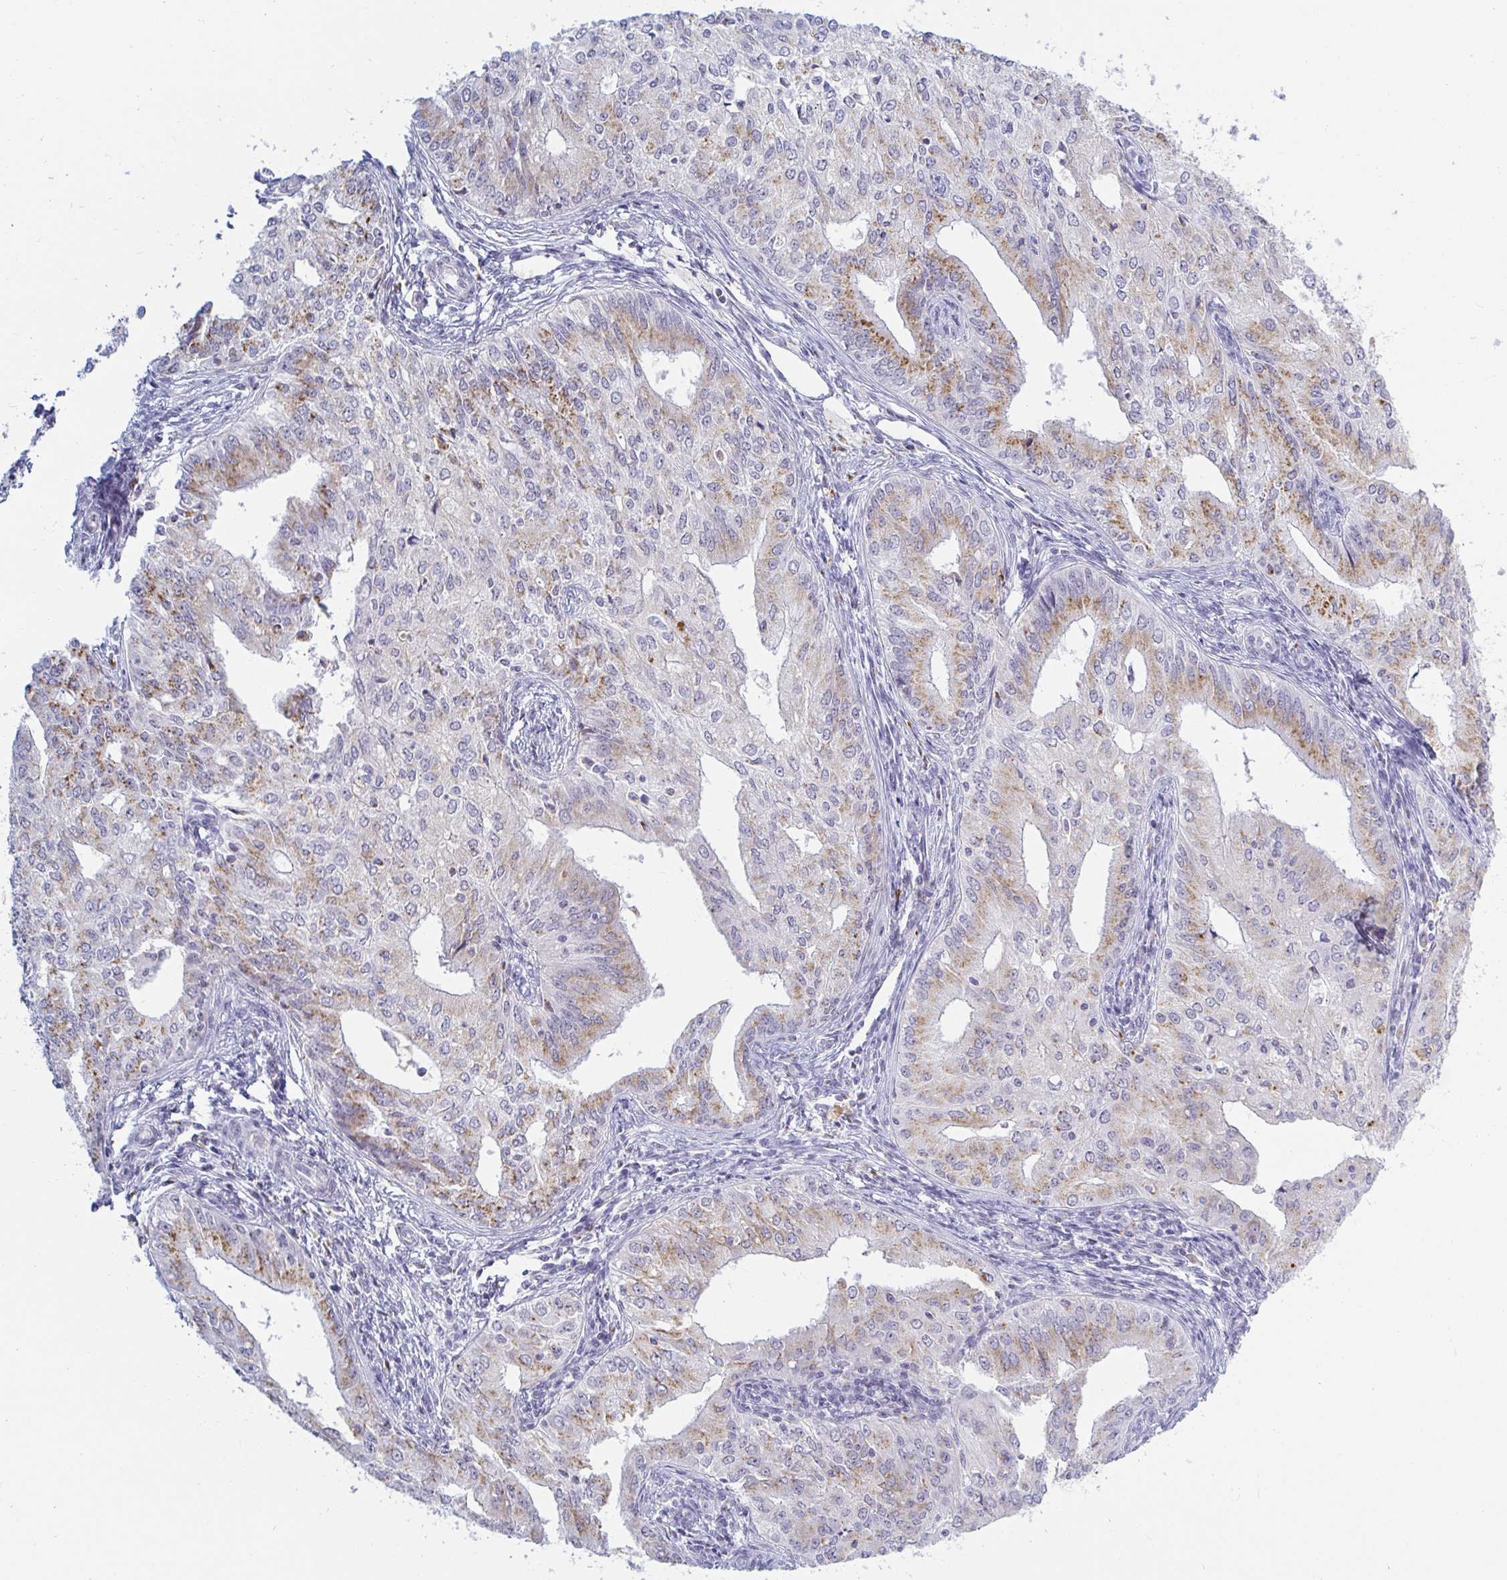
{"staining": {"intensity": "moderate", "quantity": "25%-75%", "location": "cytoplasmic/membranous"}, "tissue": "endometrial cancer", "cell_type": "Tumor cells", "image_type": "cancer", "snomed": [{"axis": "morphology", "description": "Adenocarcinoma, NOS"}, {"axis": "topography", "description": "Endometrium"}], "caption": "The photomicrograph reveals a brown stain indicating the presence of a protein in the cytoplasmic/membranous of tumor cells in adenocarcinoma (endometrial). The staining was performed using DAB, with brown indicating positive protein expression. Nuclei are stained blue with hematoxylin.", "gene": "OR51D1", "patient": {"sex": "female", "age": 50}}